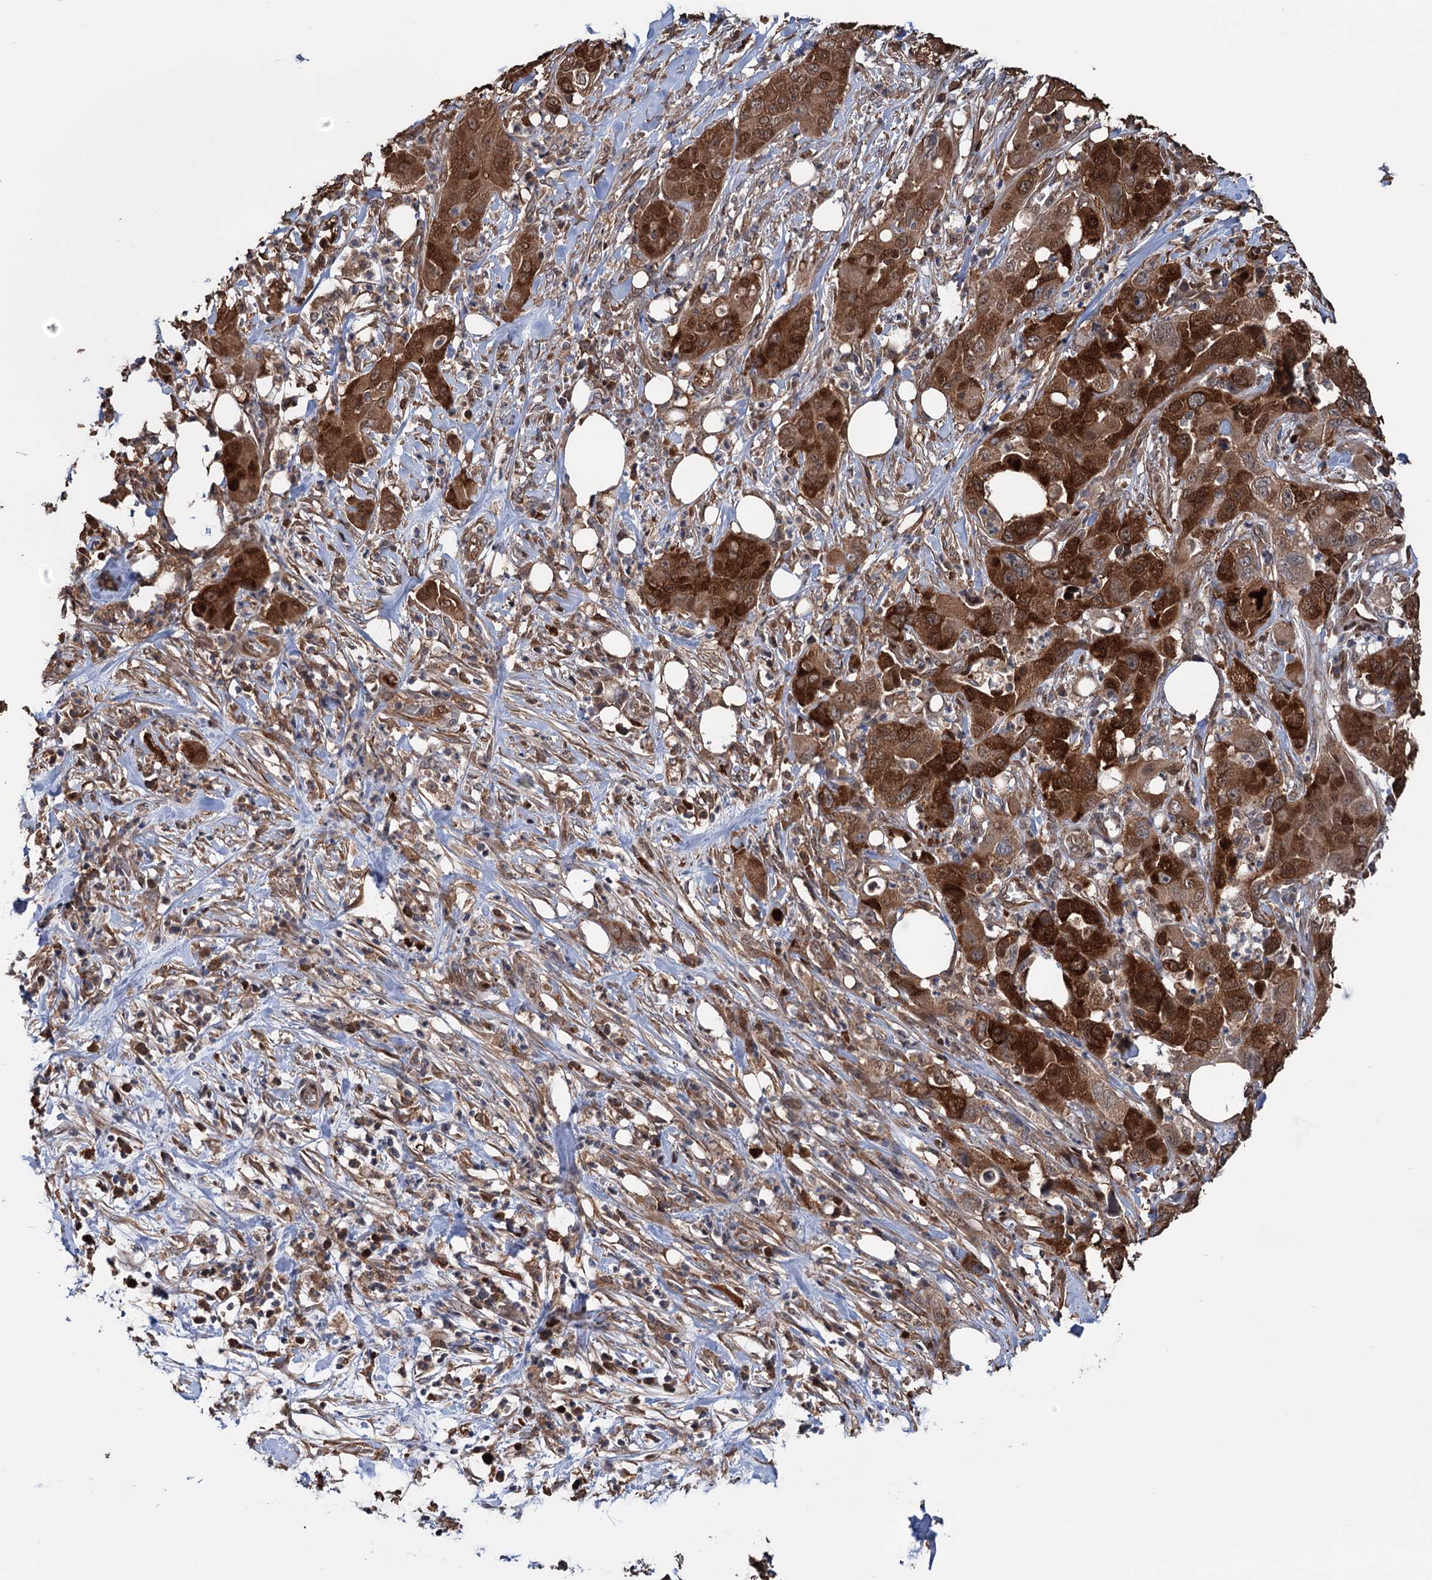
{"staining": {"intensity": "strong", "quantity": ">75%", "location": "cytoplasmic/membranous,nuclear"}, "tissue": "pancreatic cancer", "cell_type": "Tumor cells", "image_type": "cancer", "snomed": [{"axis": "morphology", "description": "Adenocarcinoma, NOS"}, {"axis": "topography", "description": "Pancreas"}], "caption": "Tumor cells display high levels of strong cytoplasmic/membranous and nuclear expression in approximately >75% of cells in human pancreatic adenocarcinoma. (DAB (3,3'-diaminobenzidine) = brown stain, brightfield microscopy at high magnification).", "gene": "NCAPD2", "patient": {"sex": "female", "age": 78}}